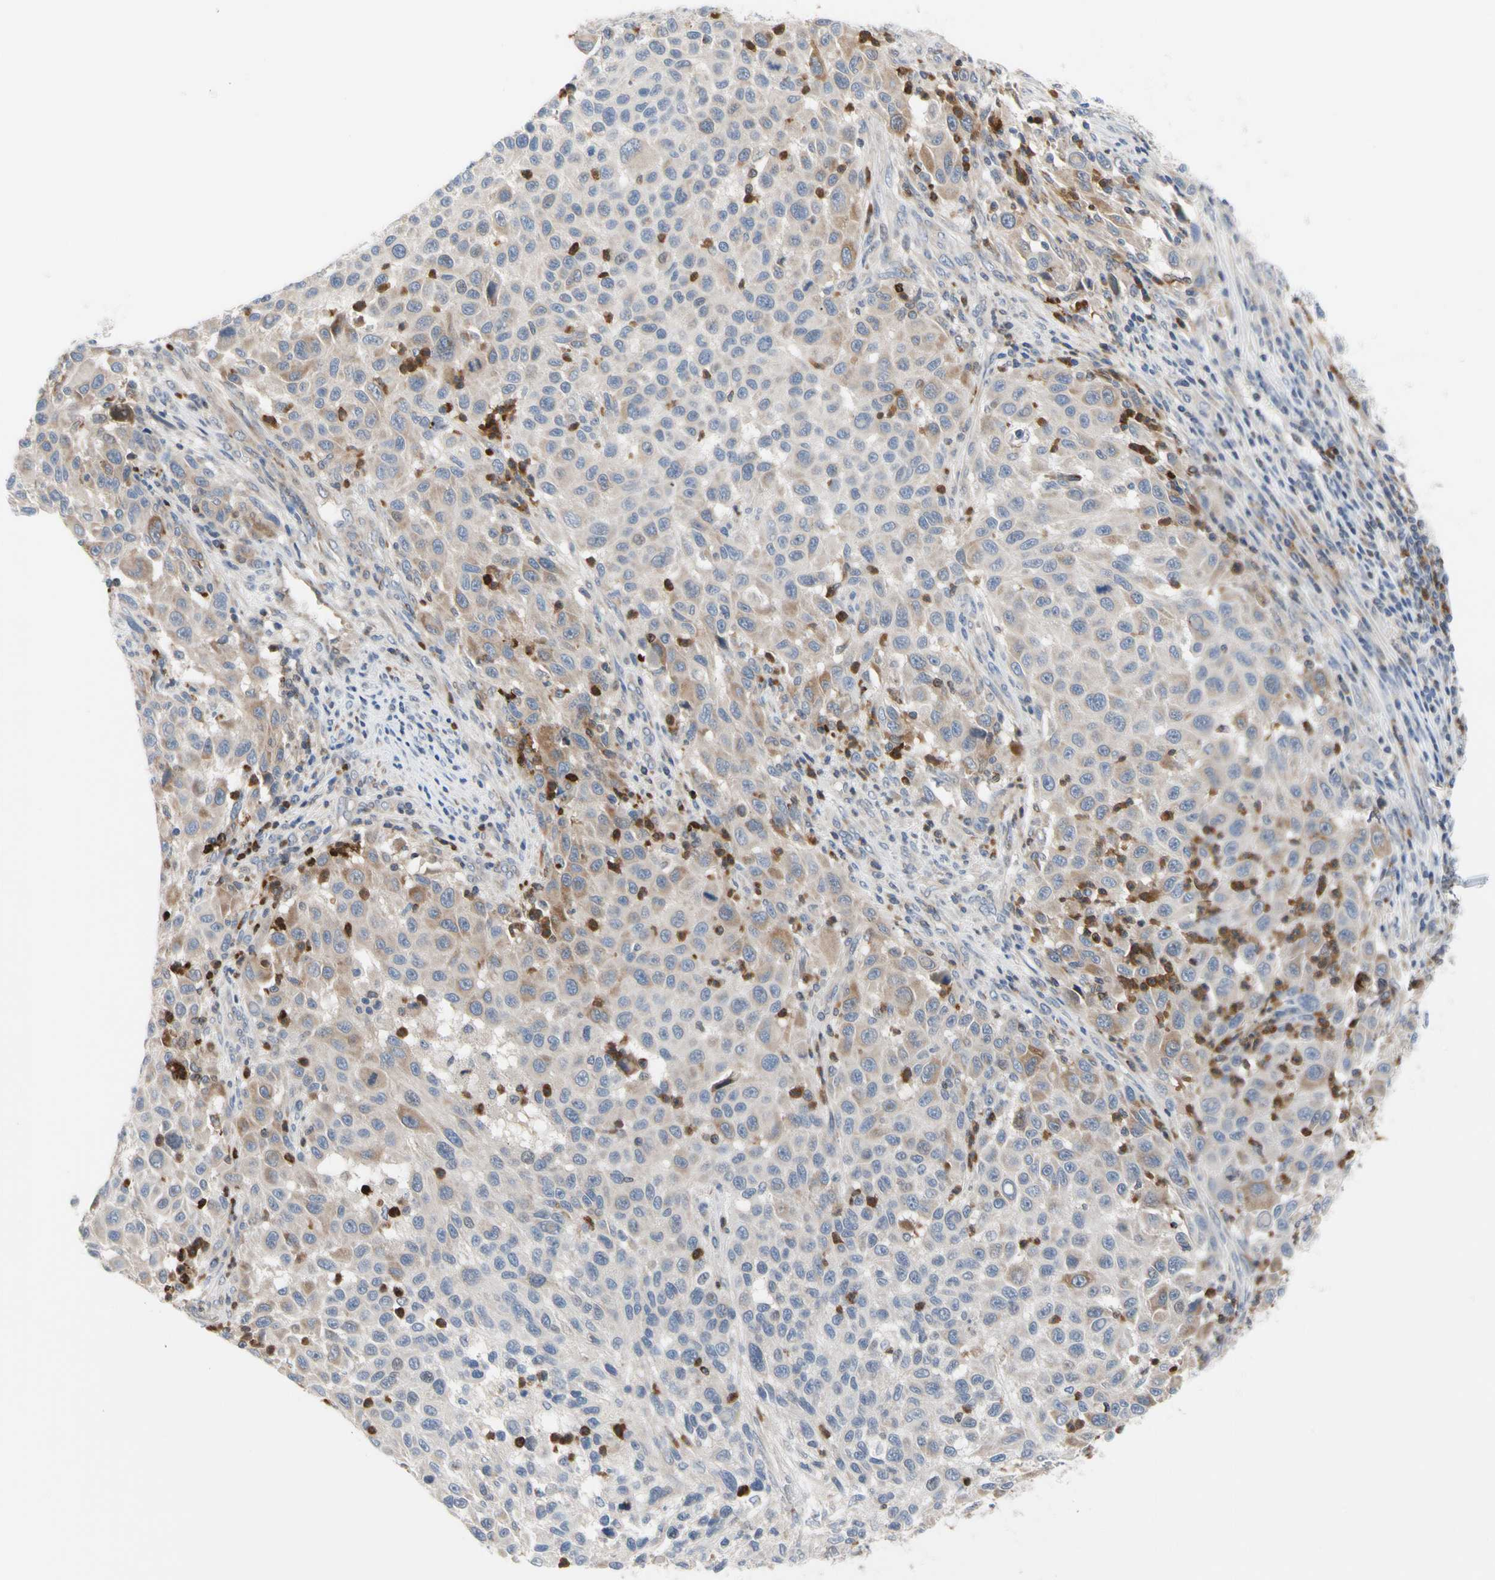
{"staining": {"intensity": "weak", "quantity": "25%-75%", "location": "cytoplasmic/membranous"}, "tissue": "melanoma", "cell_type": "Tumor cells", "image_type": "cancer", "snomed": [{"axis": "morphology", "description": "Malignant melanoma, Metastatic site"}, {"axis": "topography", "description": "Lymph node"}], "caption": "The image reveals staining of malignant melanoma (metastatic site), revealing weak cytoplasmic/membranous protein expression (brown color) within tumor cells.", "gene": "MCL1", "patient": {"sex": "male", "age": 61}}